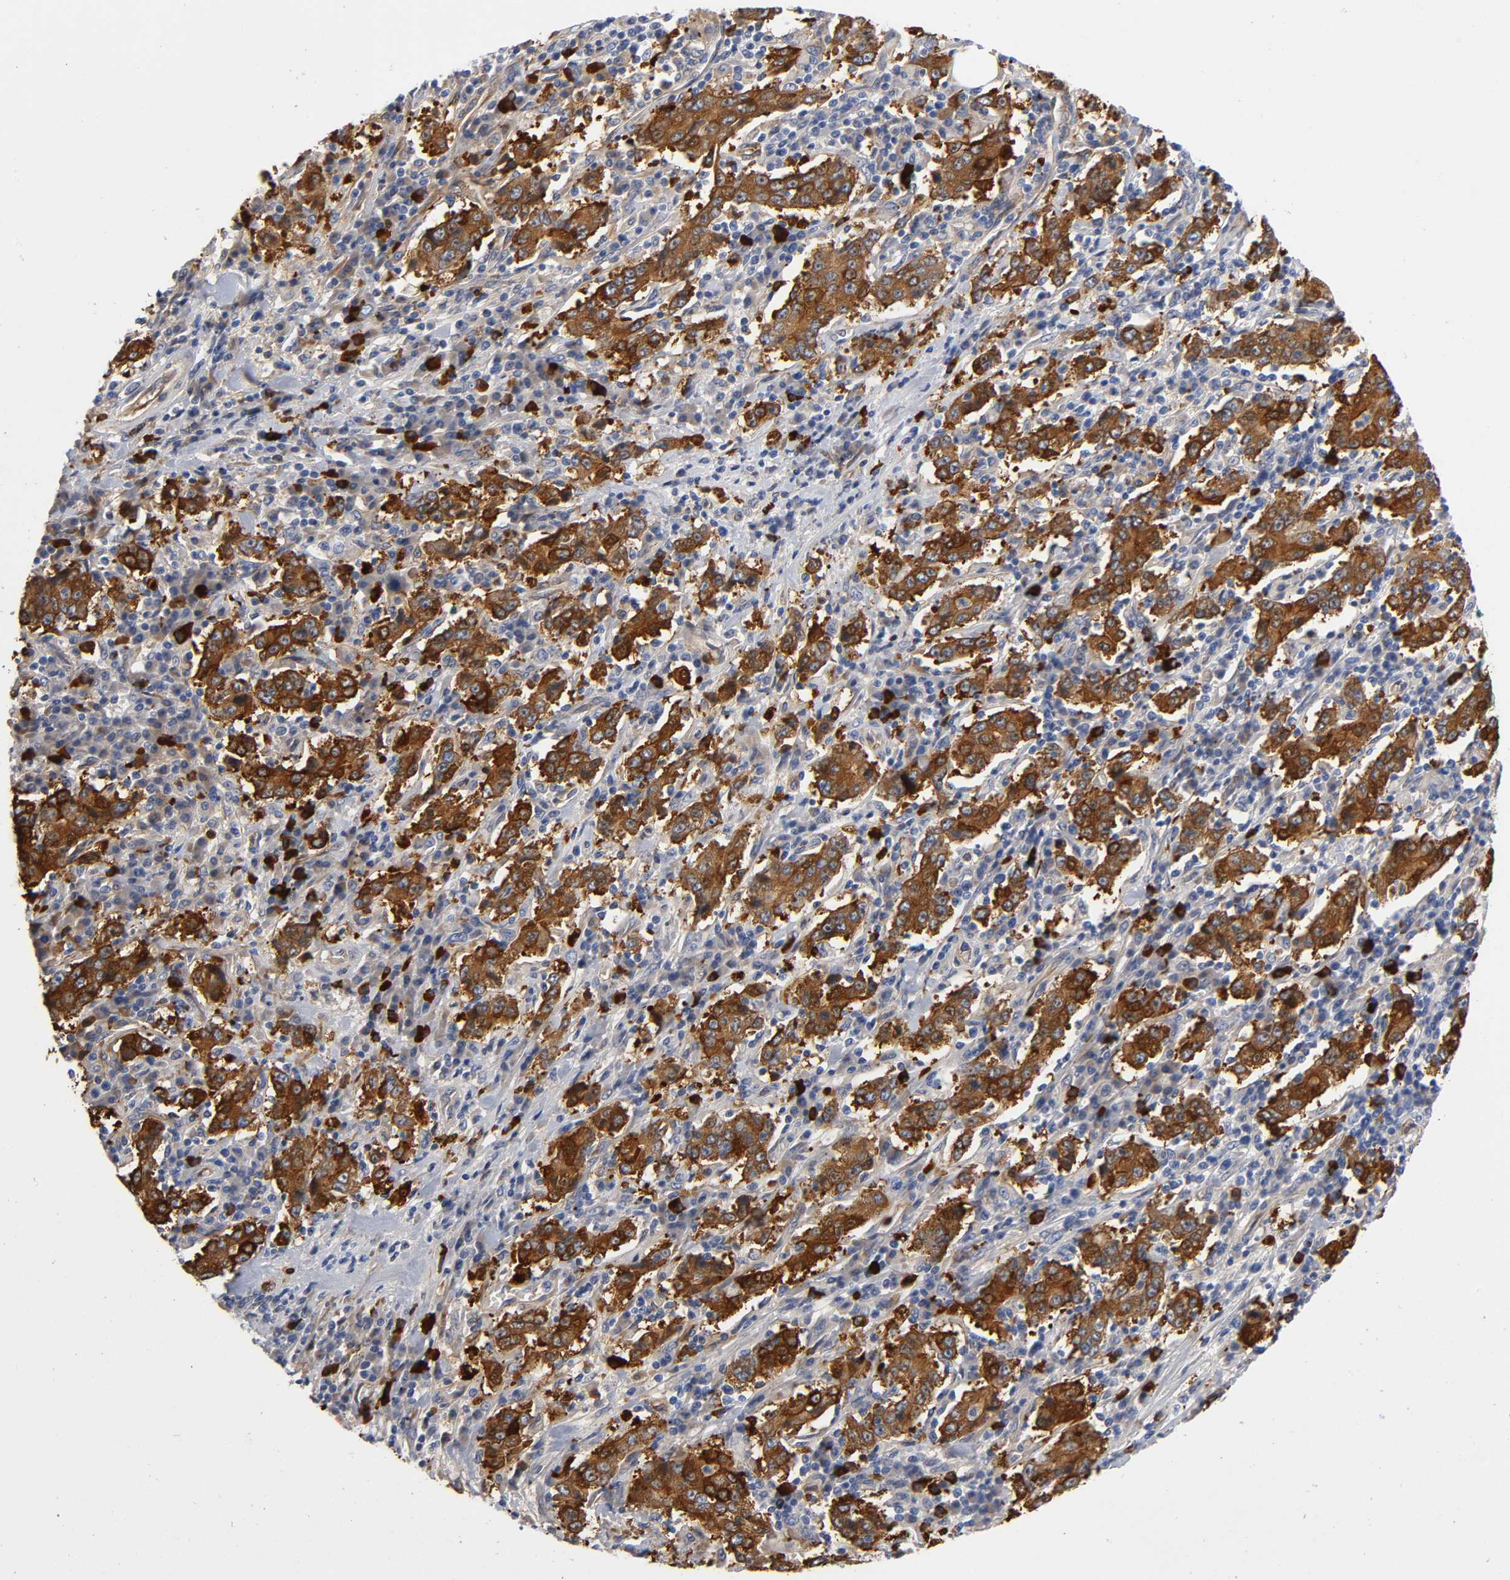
{"staining": {"intensity": "strong", "quantity": ">75%", "location": "cytoplasmic/membranous"}, "tissue": "stomach cancer", "cell_type": "Tumor cells", "image_type": "cancer", "snomed": [{"axis": "morphology", "description": "Normal tissue, NOS"}, {"axis": "morphology", "description": "Adenocarcinoma, NOS"}, {"axis": "topography", "description": "Stomach, upper"}, {"axis": "topography", "description": "Stomach"}], "caption": "Stomach adenocarcinoma stained with DAB (3,3'-diaminobenzidine) IHC reveals high levels of strong cytoplasmic/membranous staining in about >75% of tumor cells.", "gene": "NOVA1", "patient": {"sex": "male", "age": 59}}